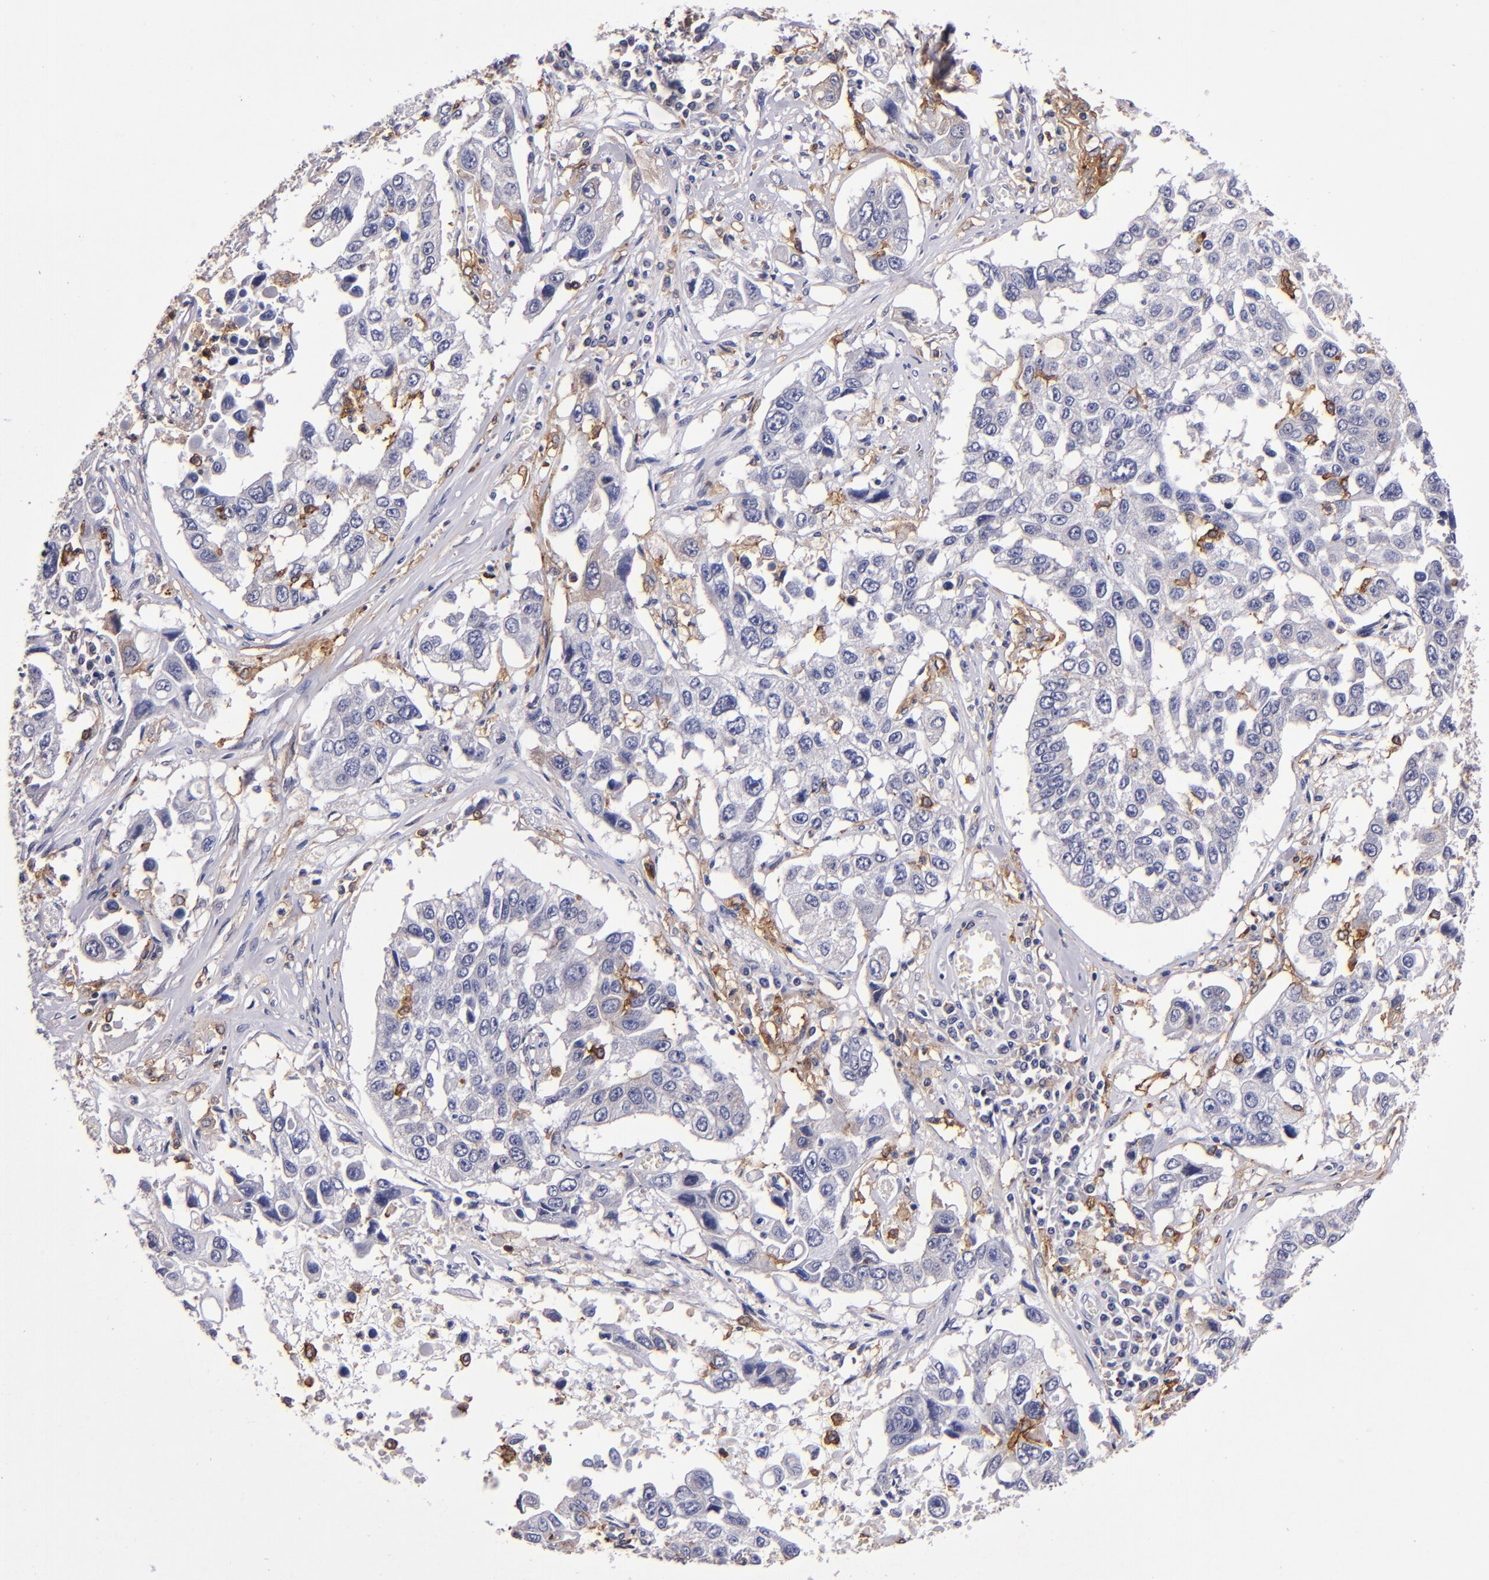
{"staining": {"intensity": "weak", "quantity": "<25%", "location": "cytoplasmic/membranous"}, "tissue": "lung cancer", "cell_type": "Tumor cells", "image_type": "cancer", "snomed": [{"axis": "morphology", "description": "Squamous cell carcinoma, NOS"}, {"axis": "topography", "description": "Lung"}], "caption": "Immunohistochemical staining of human squamous cell carcinoma (lung) exhibits no significant positivity in tumor cells. The staining was performed using DAB to visualize the protein expression in brown, while the nuclei were stained in blue with hematoxylin (Magnification: 20x).", "gene": "SIRPA", "patient": {"sex": "male", "age": 71}}